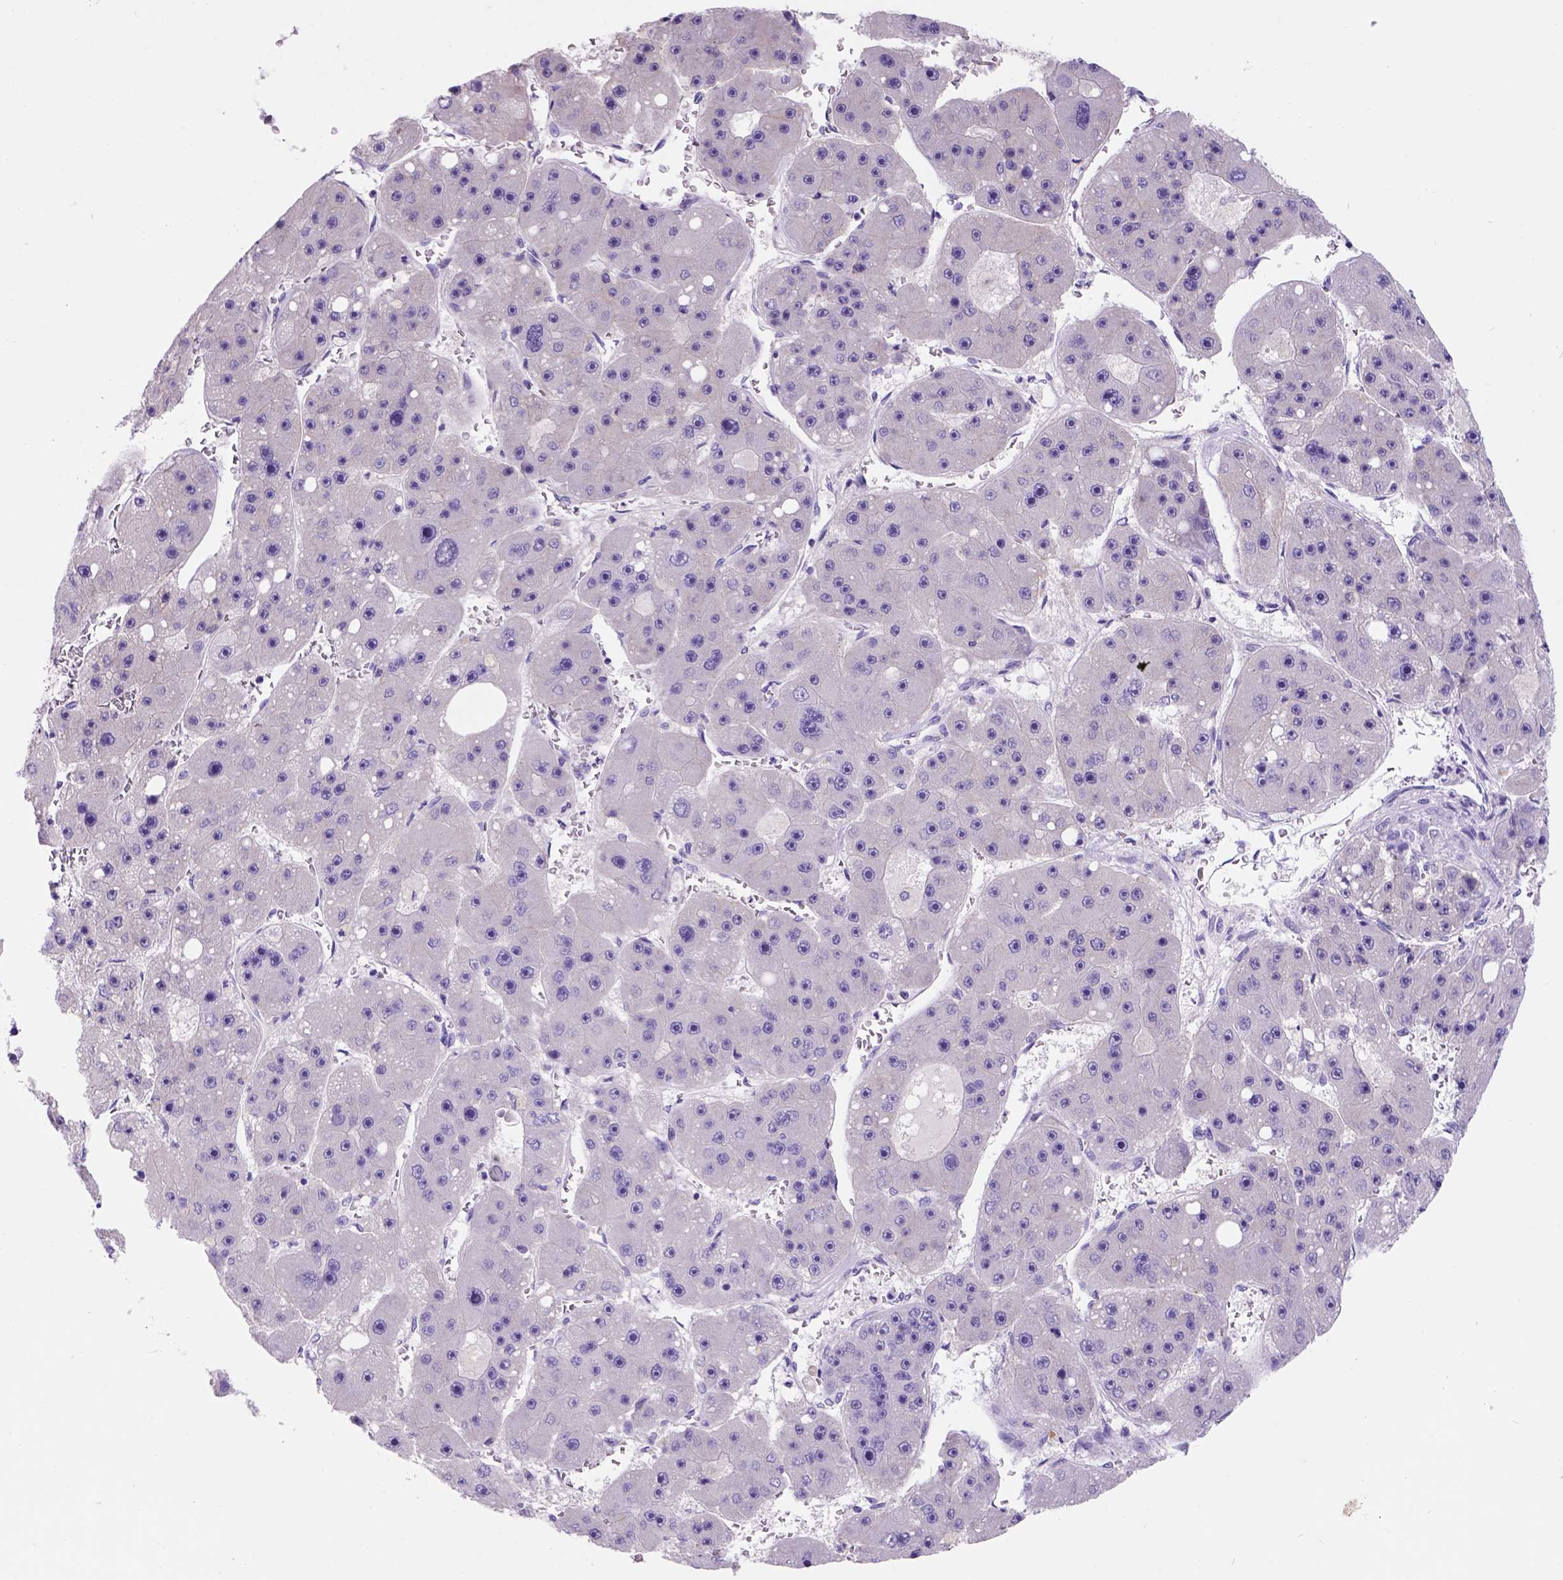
{"staining": {"intensity": "negative", "quantity": "none", "location": "none"}, "tissue": "liver cancer", "cell_type": "Tumor cells", "image_type": "cancer", "snomed": [{"axis": "morphology", "description": "Carcinoma, Hepatocellular, NOS"}, {"axis": "topography", "description": "Liver"}], "caption": "Histopathology image shows no protein staining in tumor cells of liver cancer tissue.", "gene": "EGFR", "patient": {"sex": "female", "age": 61}}